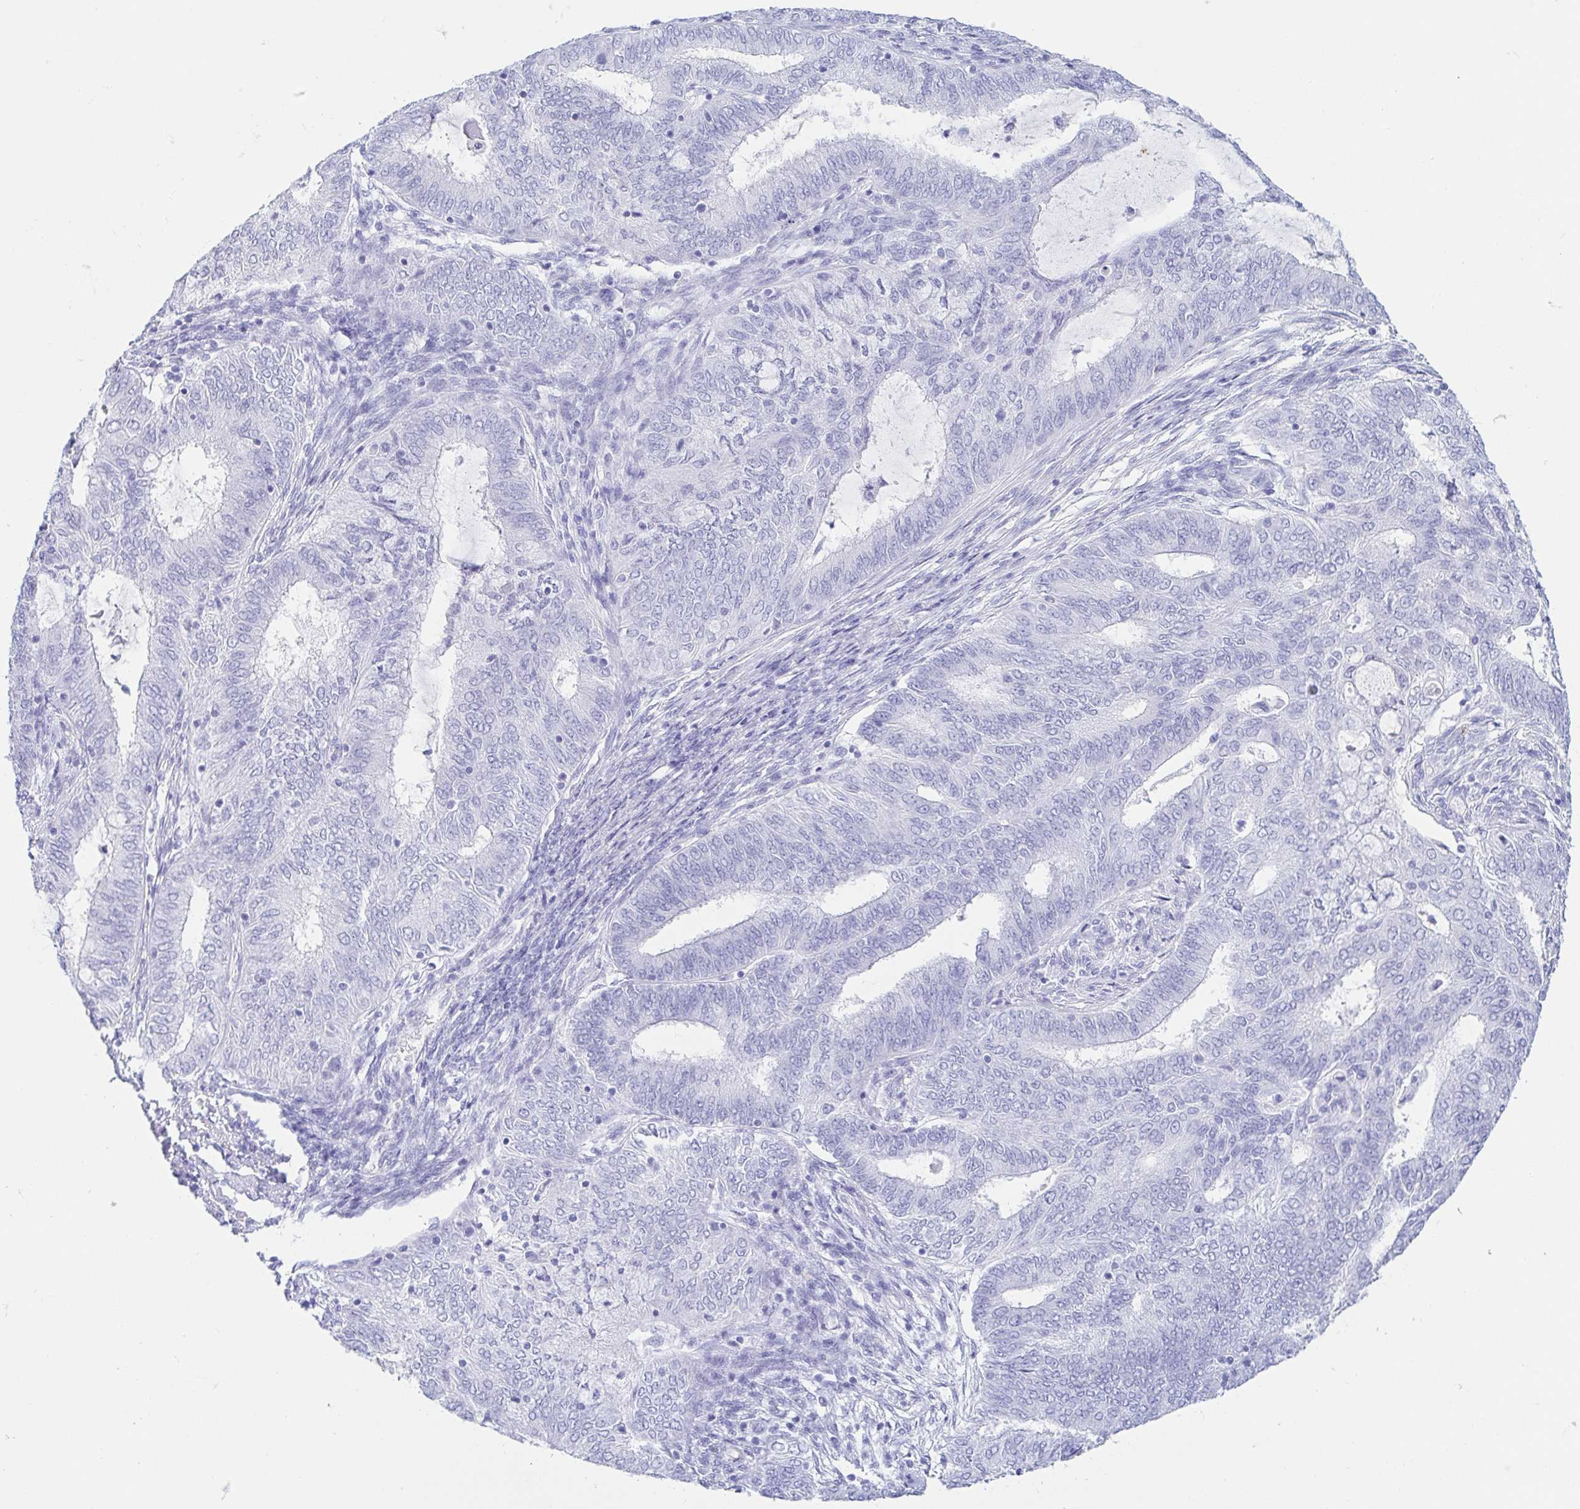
{"staining": {"intensity": "negative", "quantity": "none", "location": "none"}, "tissue": "endometrial cancer", "cell_type": "Tumor cells", "image_type": "cancer", "snomed": [{"axis": "morphology", "description": "Adenocarcinoma, NOS"}, {"axis": "topography", "description": "Endometrium"}], "caption": "DAB (3,3'-diaminobenzidine) immunohistochemical staining of human endometrial cancer shows no significant positivity in tumor cells.", "gene": "GKN1", "patient": {"sex": "female", "age": 62}}